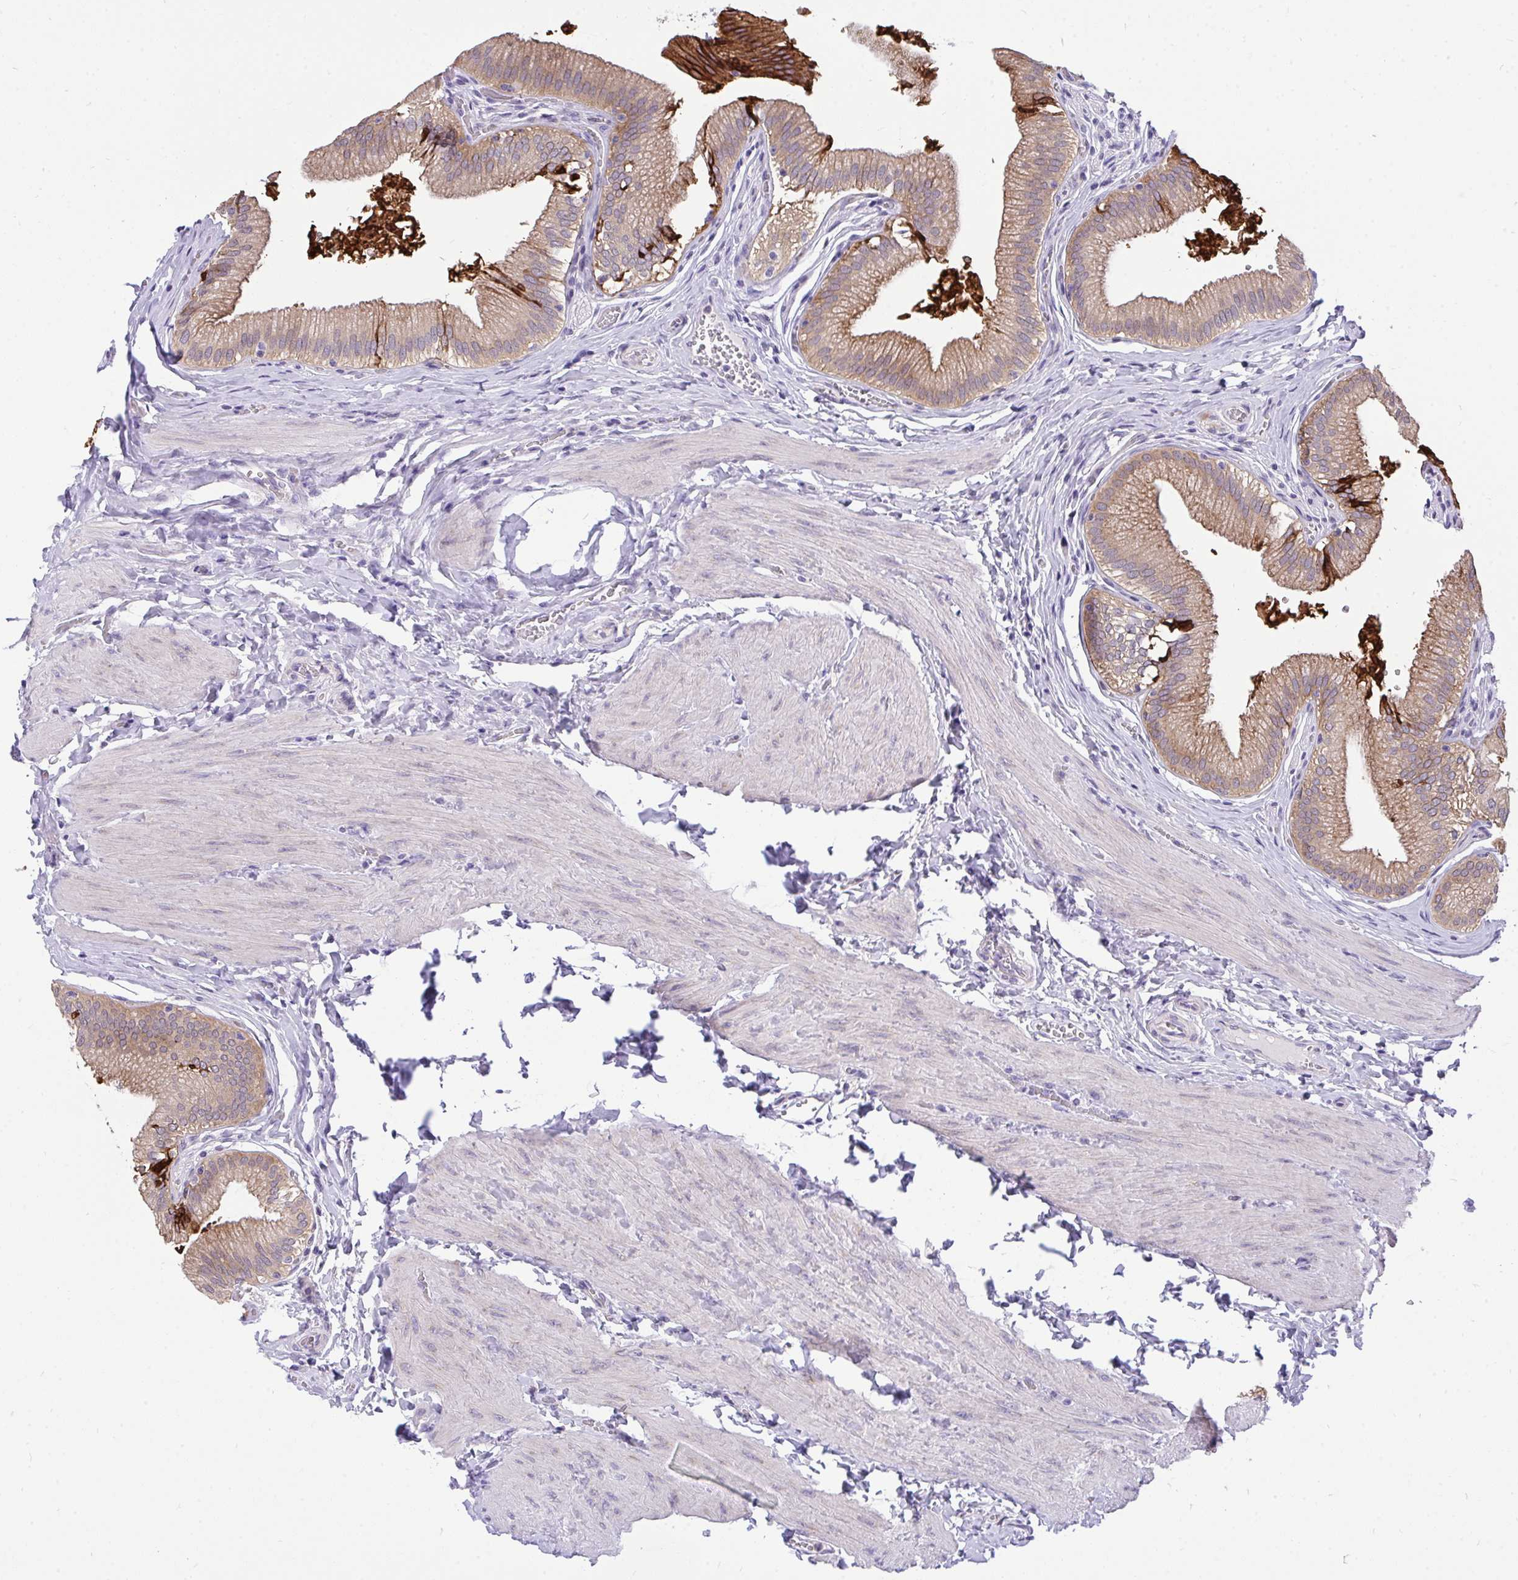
{"staining": {"intensity": "strong", "quantity": "25%-75%", "location": "cytoplasmic/membranous"}, "tissue": "gallbladder", "cell_type": "Glandular cells", "image_type": "normal", "snomed": [{"axis": "morphology", "description": "Normal tissue, NOS"}, {"axis": "topography", "description": "Gallbladder"}, {"axis": "topography", "description": "Peripheral nerve tissue"}], "caption": "Protein staining of normal gallbladder shows strong cytoplasmic/membranous positivity in about 25%-75% of glandular cells.", "gene": "VGLL3", "patient": {"sex": "male", "age": 17}}